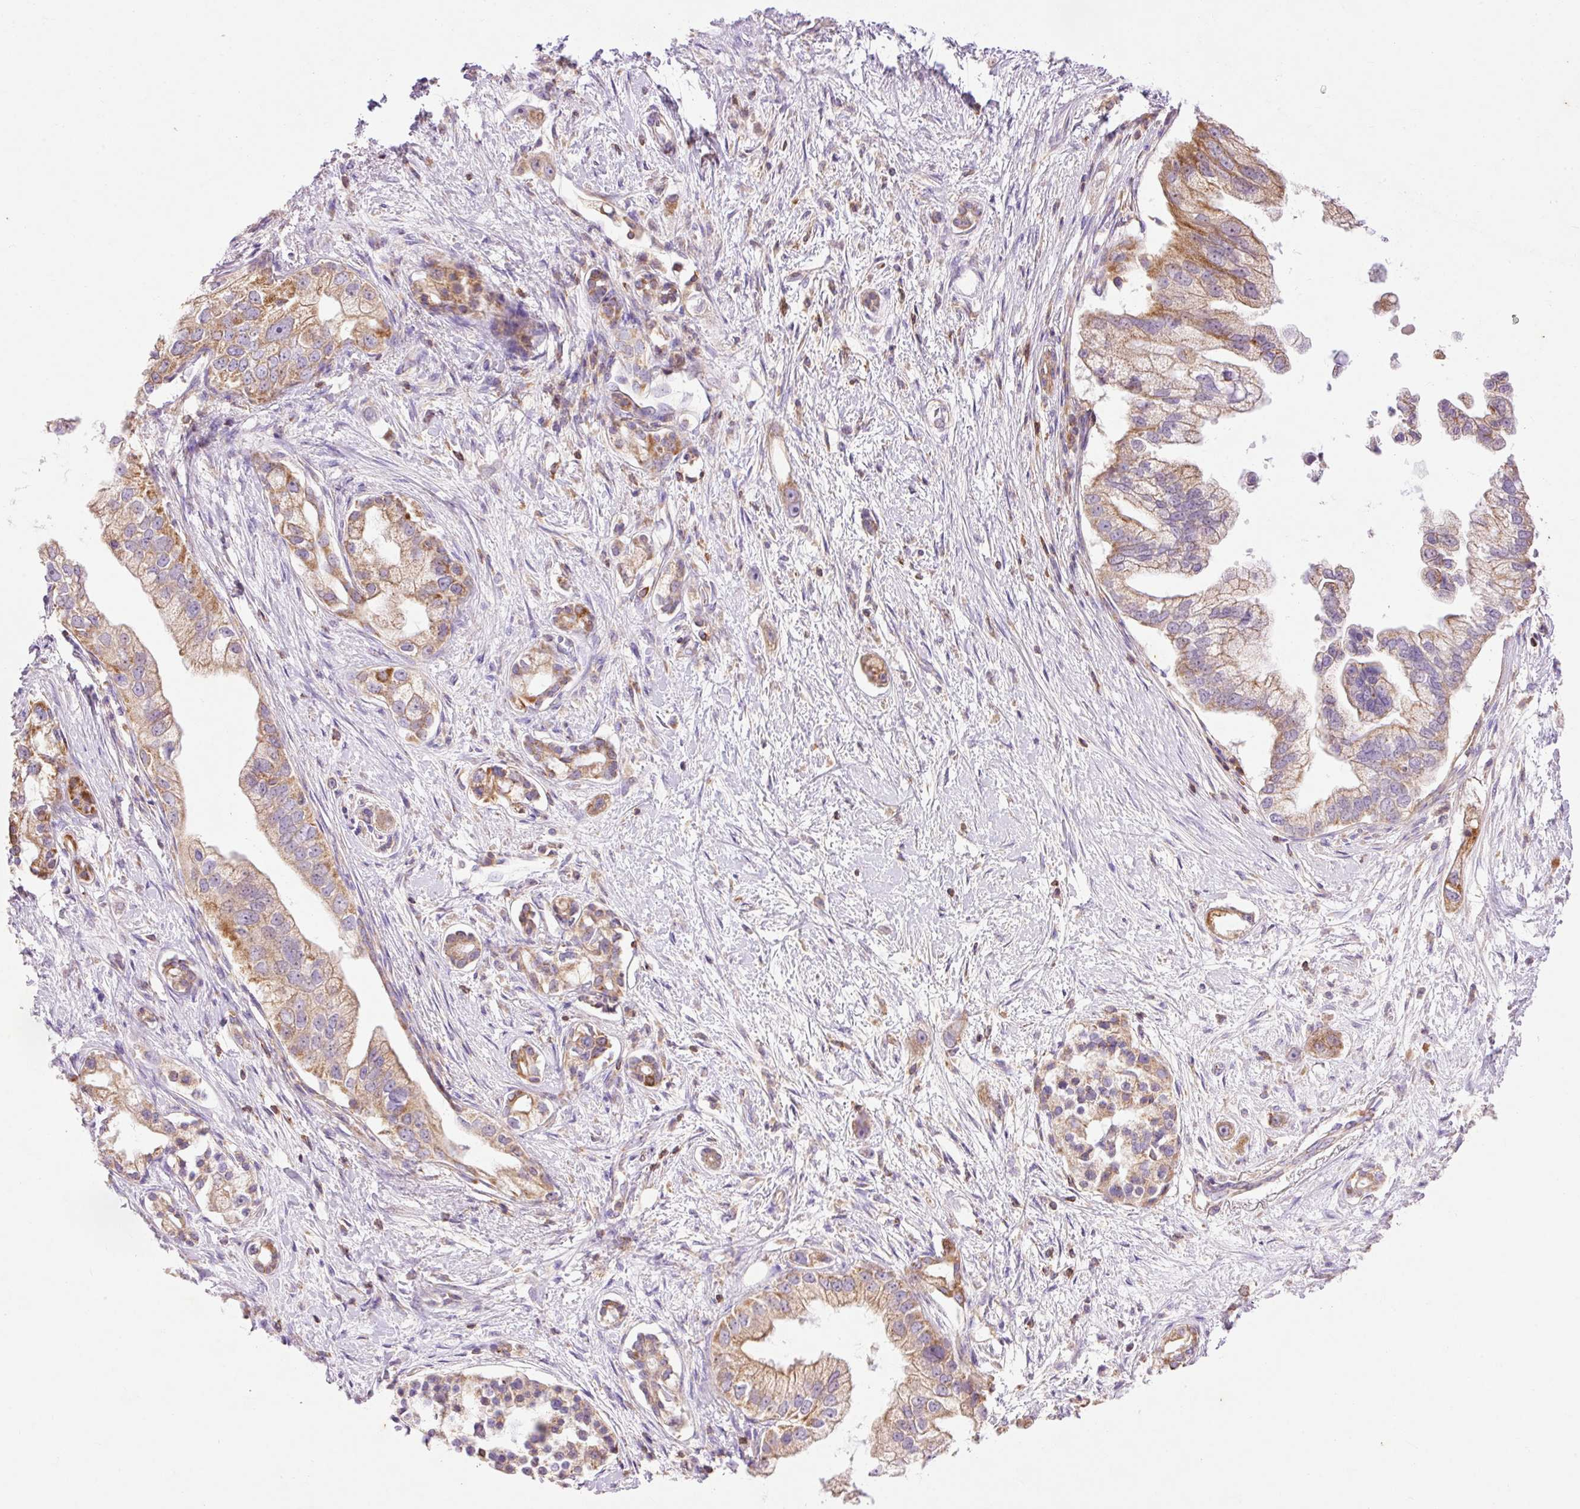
{"staining": {"intensity": "moderate", "quantity": ">75%", "location": "cytoplasmic/membranous"}, "tissue": "pancreatic cancer", "cell_type": "Tumor cells", "image_type": "cancer", "snomed": [{"axis": "morphology", "description": "Adenocarcinoma, NOS"}, {"axis": "topography", "description": "Pancreas"}], "caption": "Pancreatic adenocarcinoma was stained to show a protein in brown. There is medium levels of moderate cytoplasmic/membranous expression in approximately >75% of tumor cells.", "gene": "IMMT", "patient": {"sex": "male", "age": 70}}